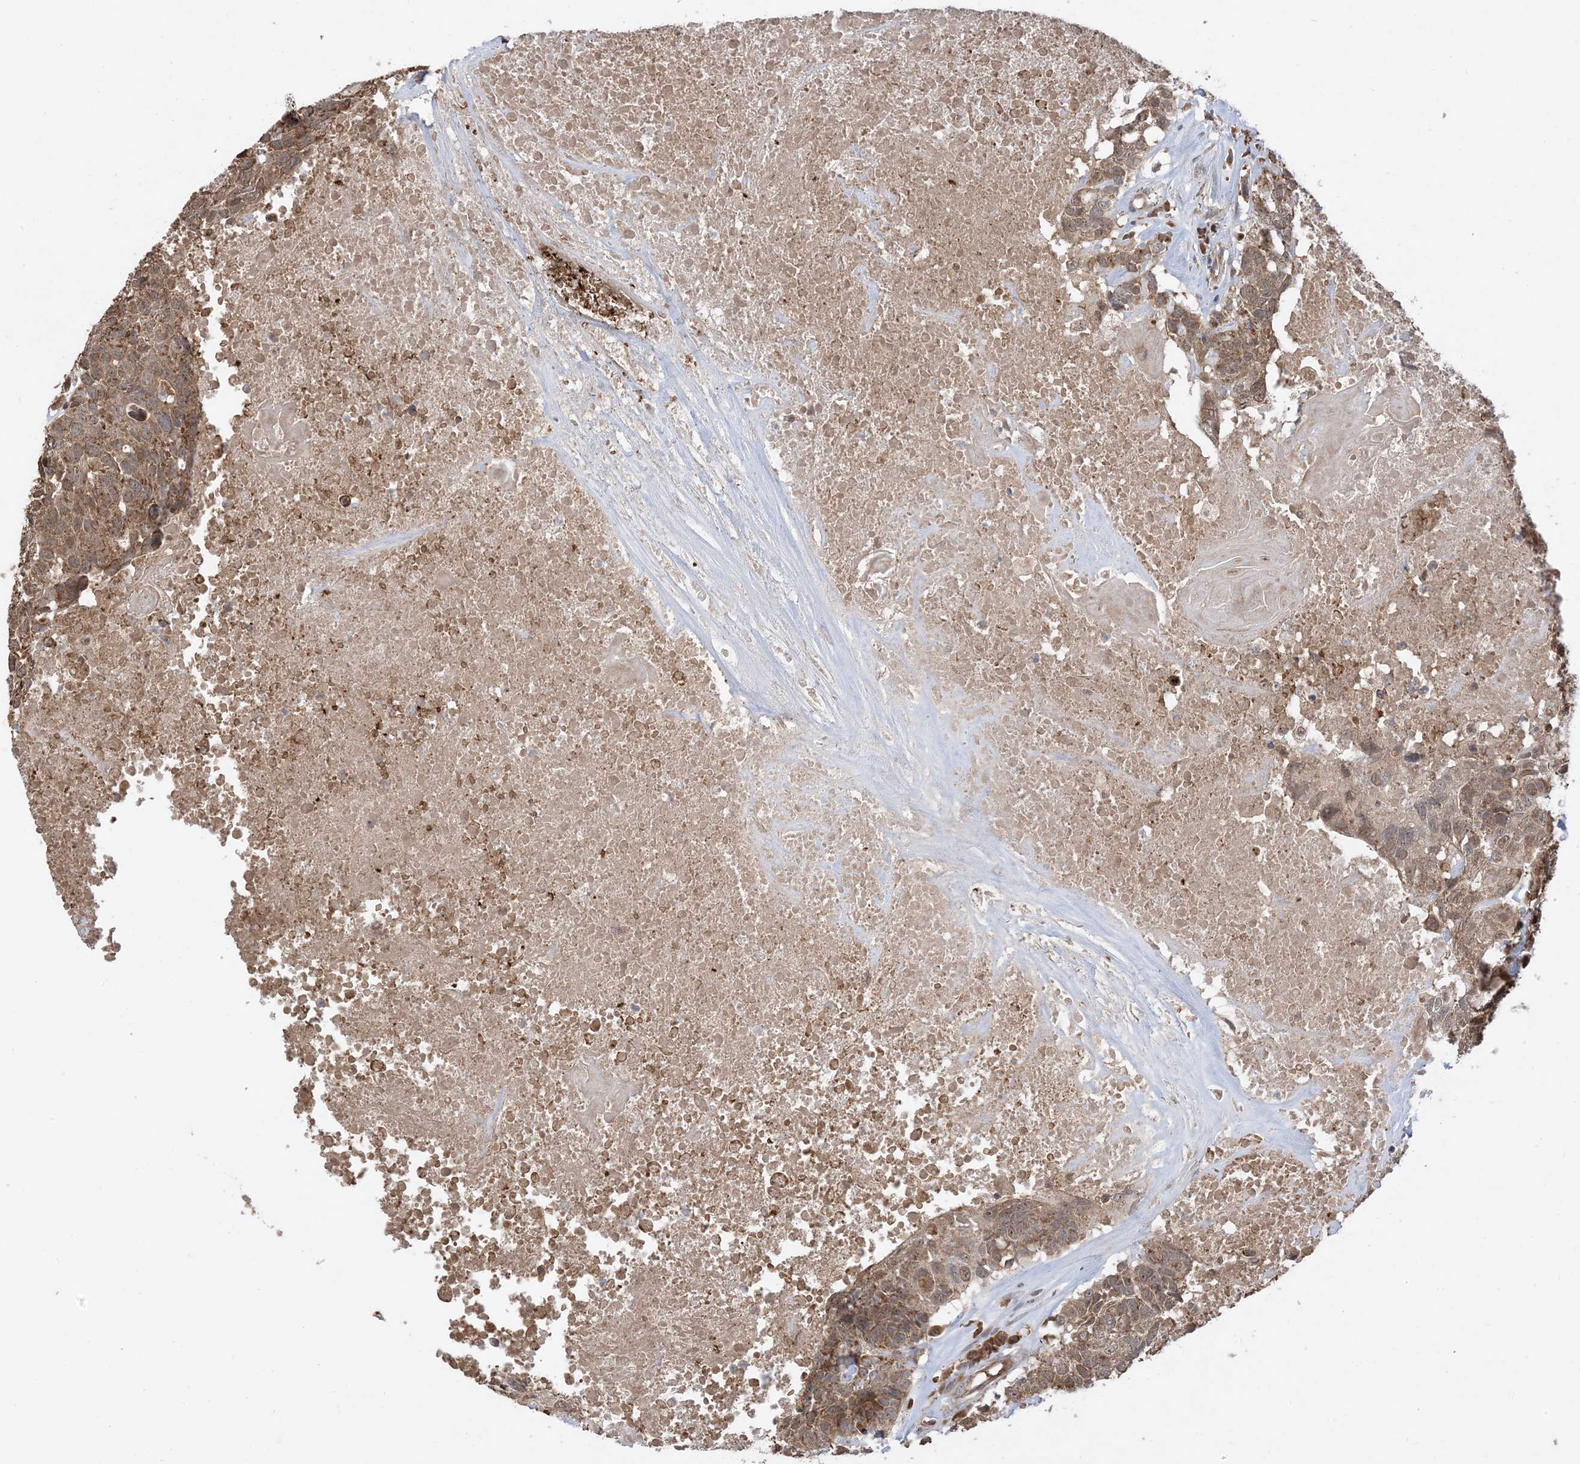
{"staining": {"intensity": "moderate", "quantity": ">75%", "location": "cytoplasmic/membranous"}, "tissue": "head and neck cancer", "cell_type": "Tumor cells", "image_type": "cancer", "snomed": [{"axis": "morphology", "description": "Squamous cell carcinoma, NOS"}, {"axis": "topography", "description": "Head-Neck"}], "caption": "Immunohistochemistry (IHC) of head and neck squamous cell carcinoma displays medium levels of moderate cytoplasmic/membranous positivity in approximately >75% of tumor cells. (Brightfield microscopy of DAB IHC at high magnification).", "gene": "PUSL1", "patient": {"sex": "male", "age": 66}}